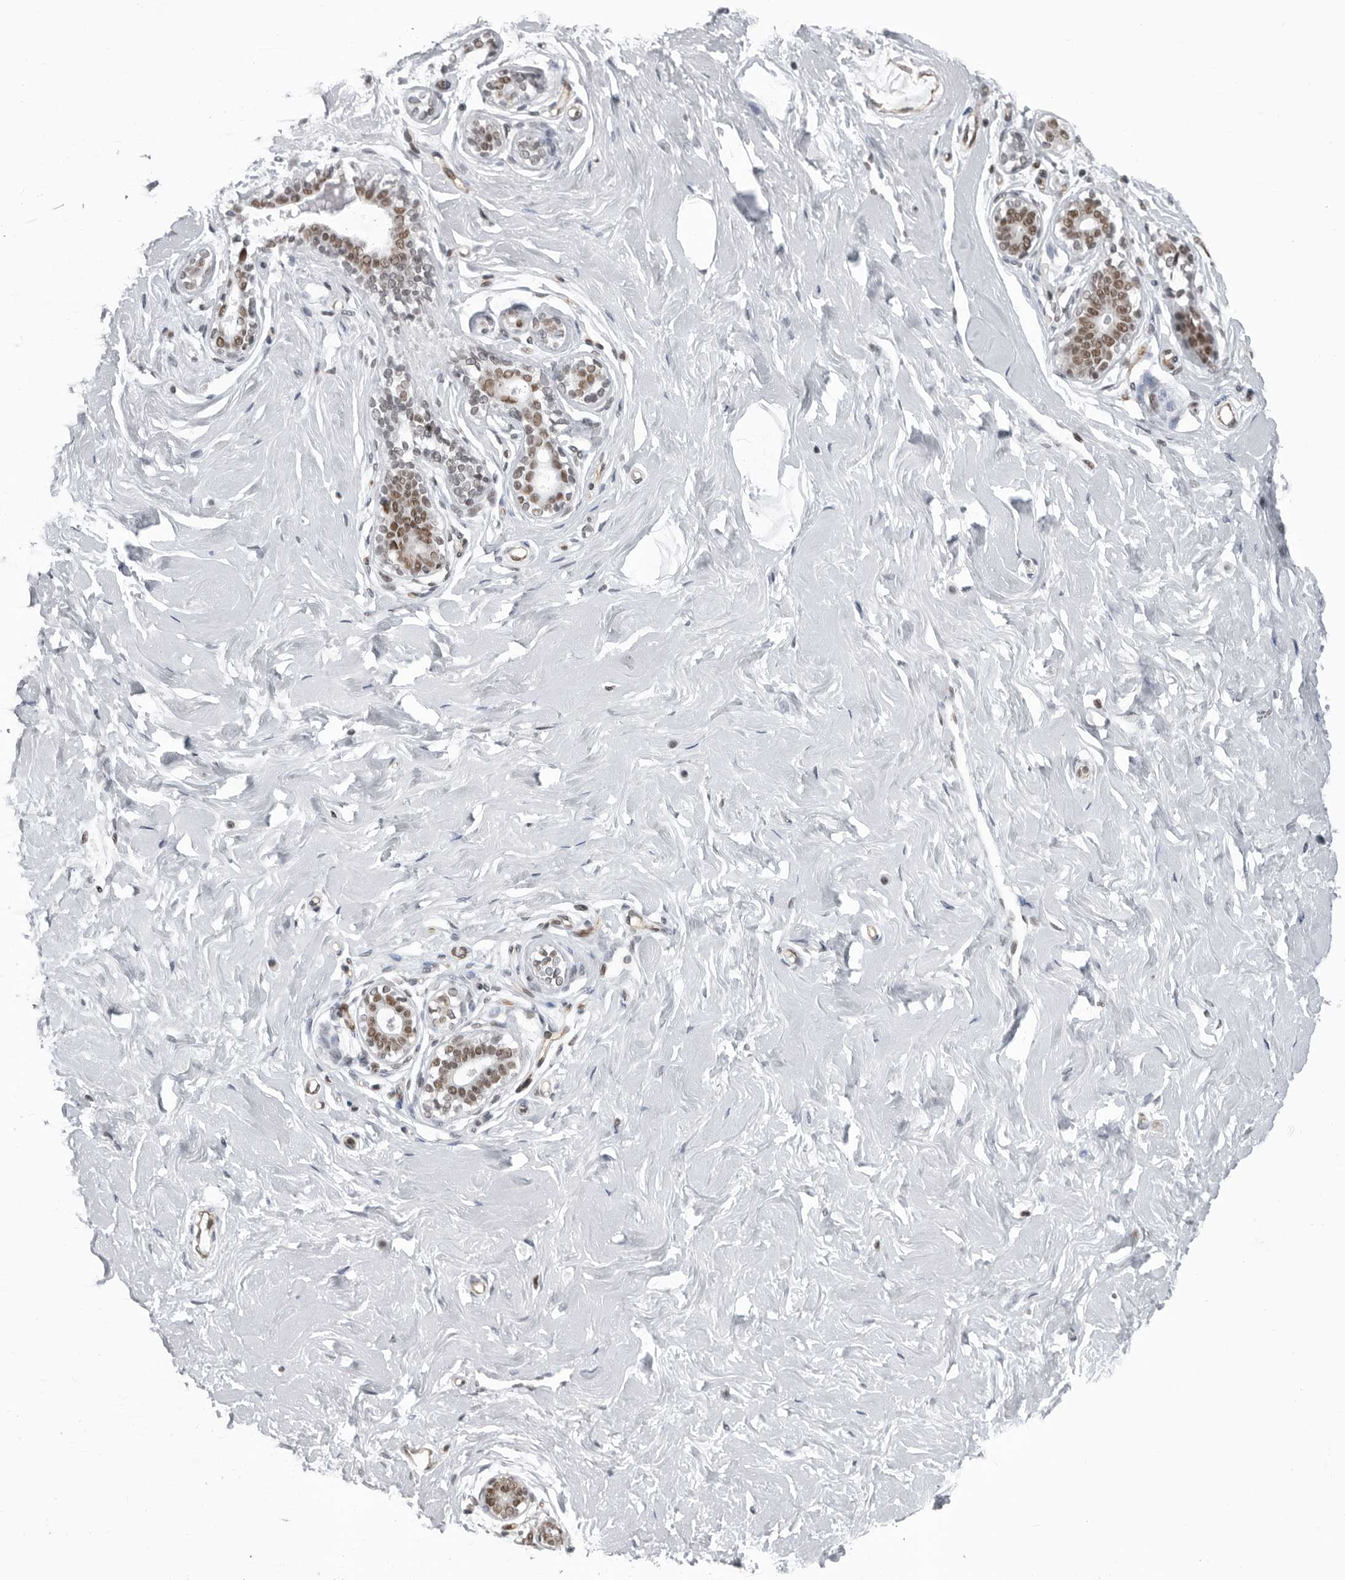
{"staining": {"intensity": "negative", "quantity": "none", "location": "none"}, "tissue": "breast", "cell_type": "Adipocytes", "image_type": "normal", "snomed": [{"axis": "morphology", "description": "Normal tissue, NOS"}, {"axis": "morphology", "description": "Adenoma, NOS"}, {"axis": "topography", "description": "Breast"}], "caption": "An immunohistochemistry (IHC) photomicrograph of benign breast is shown. There is no staining in adipocytes of breast. (DAB immunohistochemistry visualized using brightfield microscopy, high magnification).", "gene": "RNF26", "patient": {"sex": "female", "age": 23}}